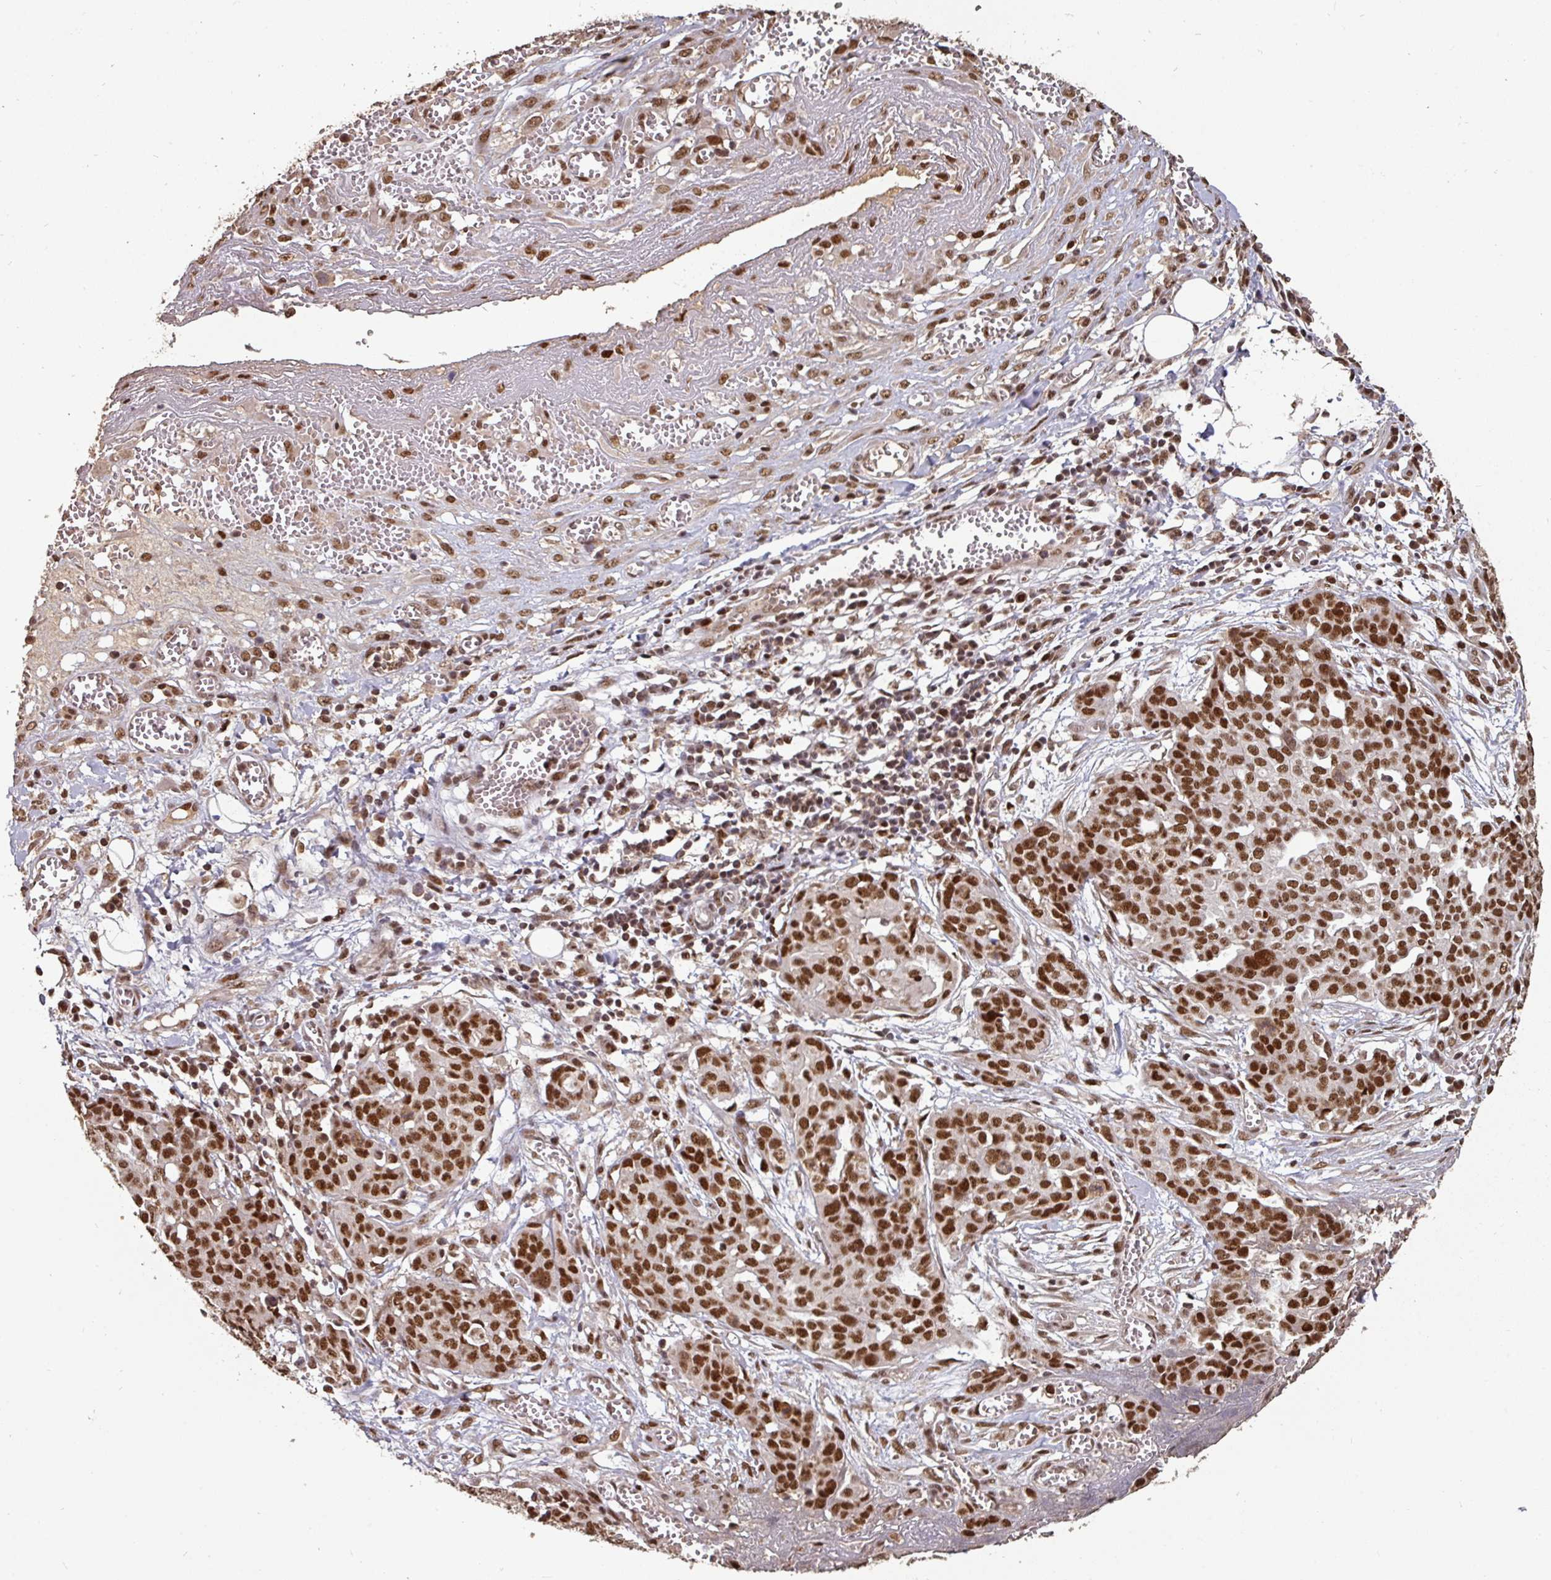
{"staining": {"intensity": "strong", "quantity": ">75%", "location": "nuclear"}, "tissue": "ovarian cancer", "cell_type": "Tumor cells", "image_type": "cancer", "snomed": [{"axis": "morphology", "description": "Cystadenocarcinoma, serous, NOS"}, {"axis": "topography", "description": "Soft tissue"}, {"axis": "topography", "description": "Ovary"}], "caption": "A micrograph showing strong nuclear positivity in about >75% of tumor cells in ovarian cancer, as visualized by brown immunohistochemical staining.", "gene": "POLD1", "patient": {"sex": "female", "age": 57}}